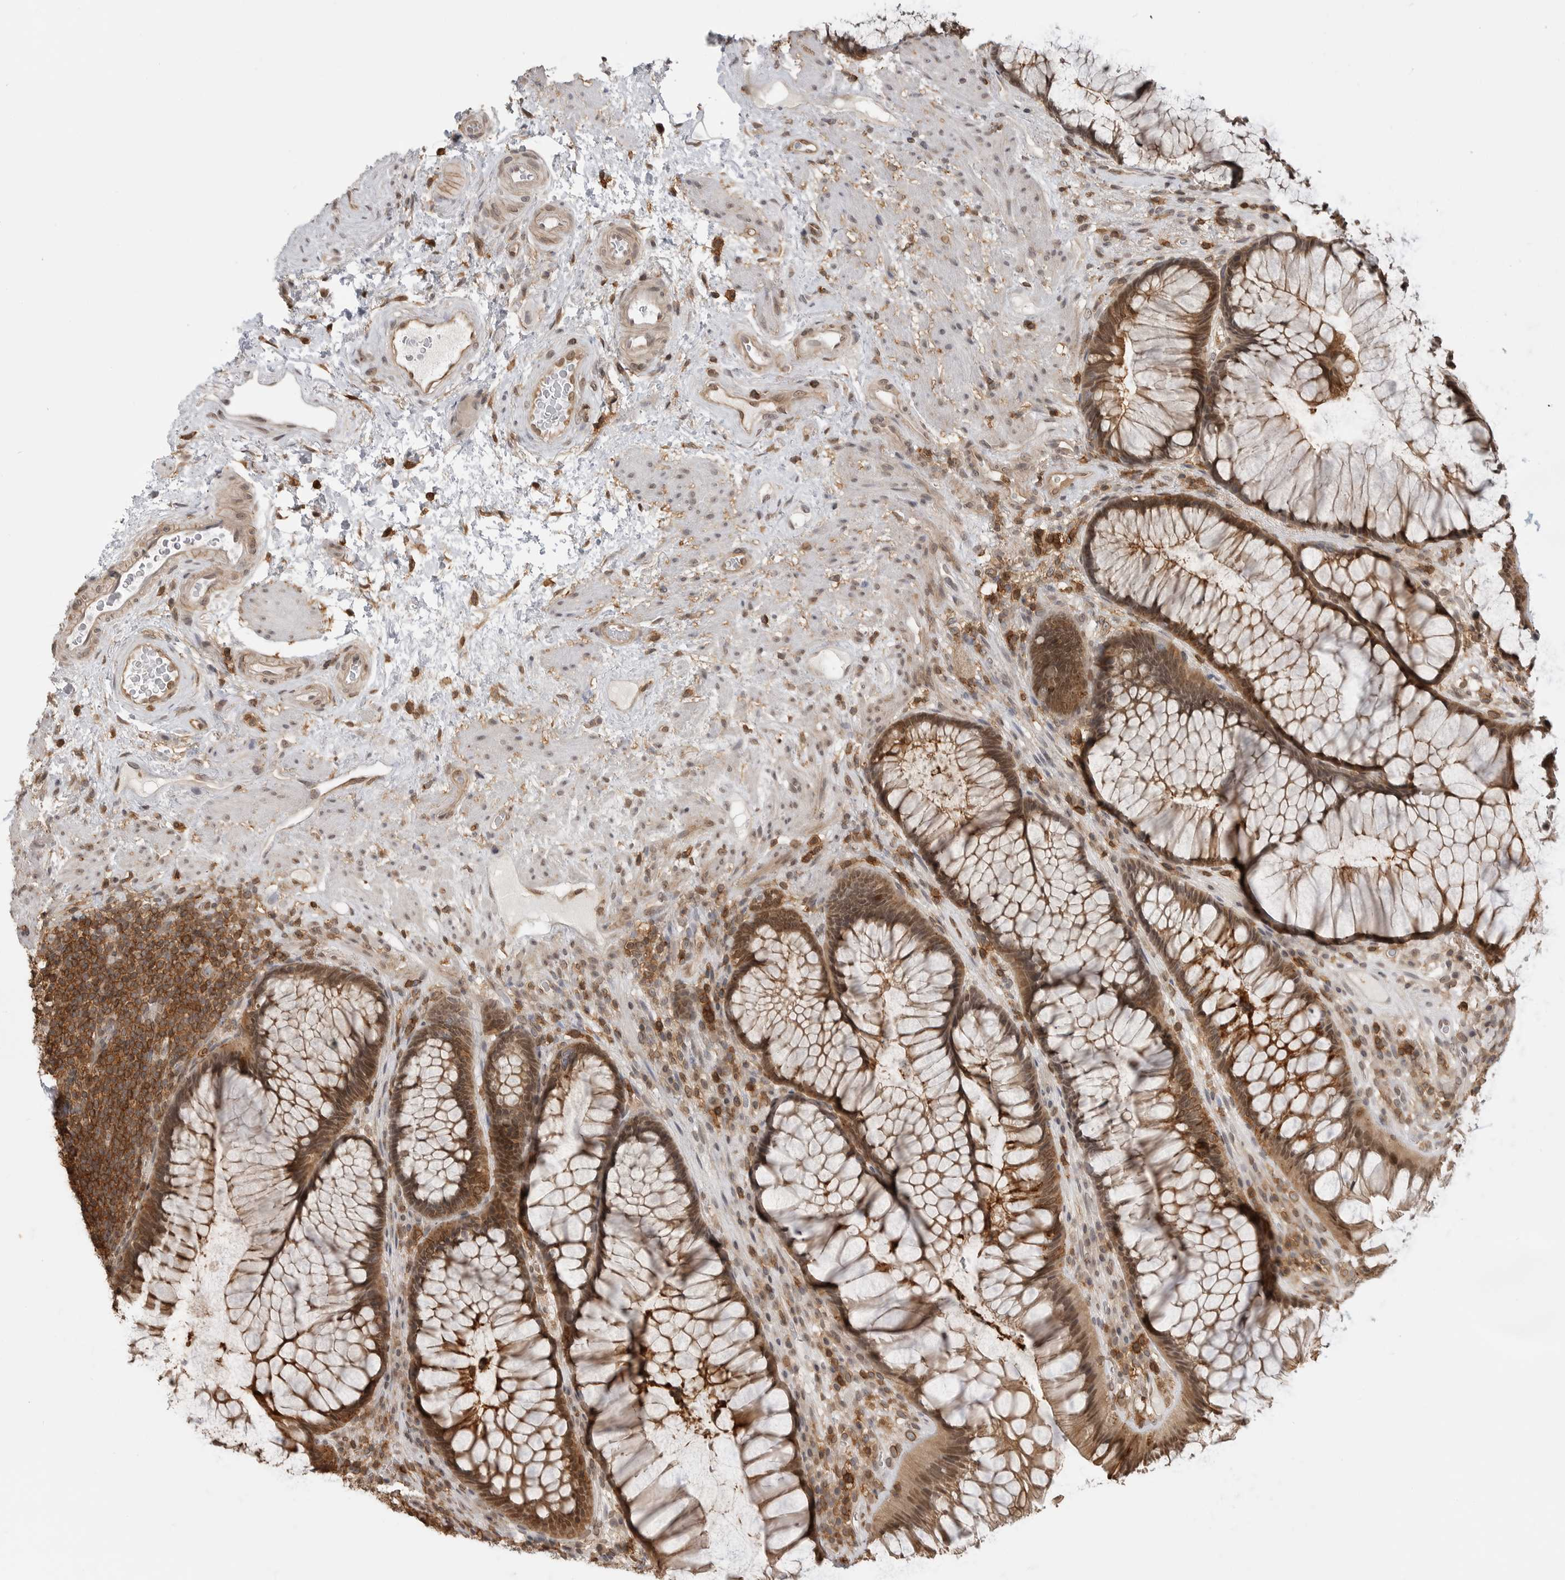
{"staining": {"intensity": "moderate", "quantity": ">75%", "location": "cytoplasmic/membranous,nuclear"}, "tissue": "rectum", "cell_type": "Glandular cells", "image_type": "normal", "snomed": [{"axis": "morphology", "description": "Normal tissue, NOS"}, {"axis": "topography", "description": "Rectum"}], "caption": "Immunohistochemistry of unremarkable human rectum demonstrates medium levels of moderate cytoplasmic/membranous,nuclear expression in about >75% of glandular cells.", "gene": "ANXA11", "patient": {"sex": "male", "age": 51}}